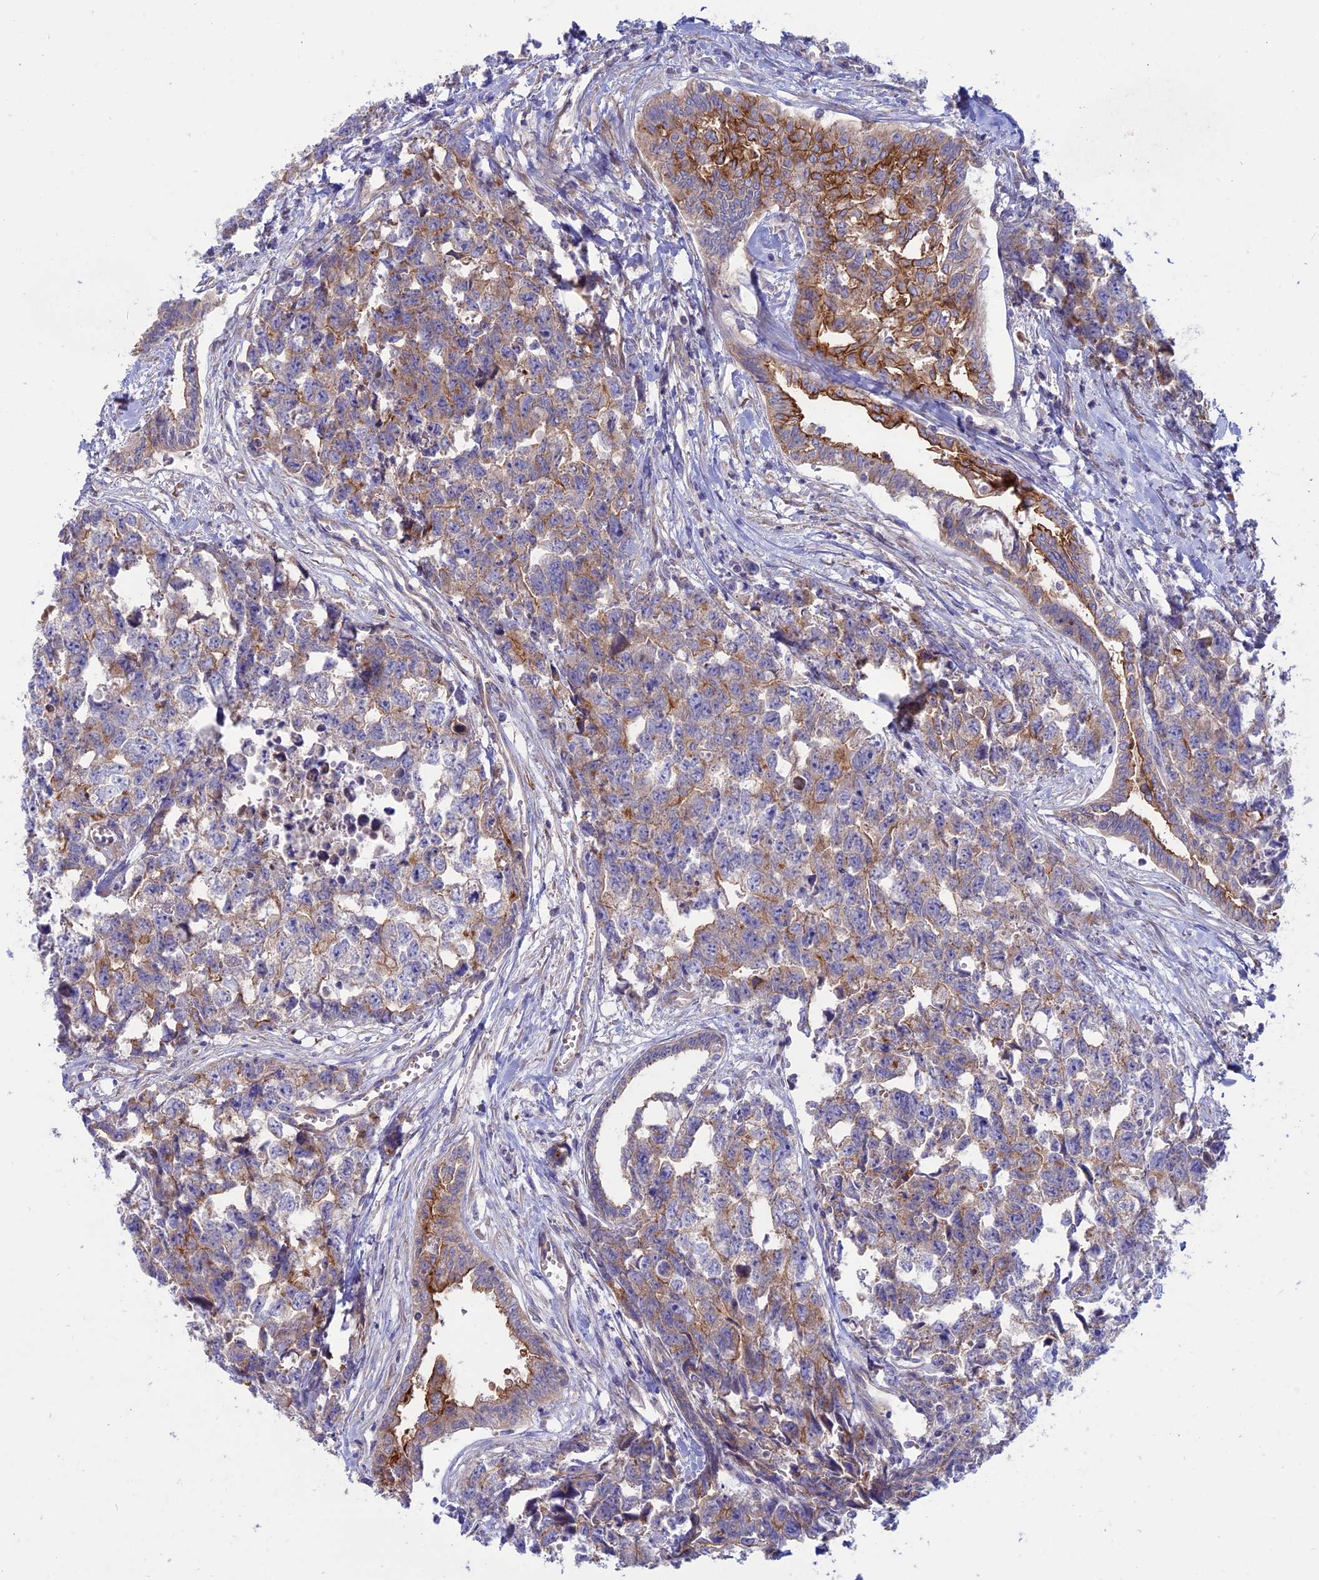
{"staining": {"intensity": "moderate", "quantity": "25%-75%", "location": "cytoplasmic/membranous"}, "tissue": "testis cancer", "cell_type": "Tumor cells", "image_type": "cancer", "snomed": [{"axis": "morphology", "description": "Carcinoma, Embryonal, NOS"}, {"axis": "topography", "description": "Testis"}], "caption": "The histopathology image demonstrates immunohistochemical staining of embryonal carcinoma (testis). There is moderate cytoplasmic/membranous positivity is identified in approximately 25%-75% of tumor cells.", "gene": "MYO5B", "patient": {"sex": "male", "age": 31}}